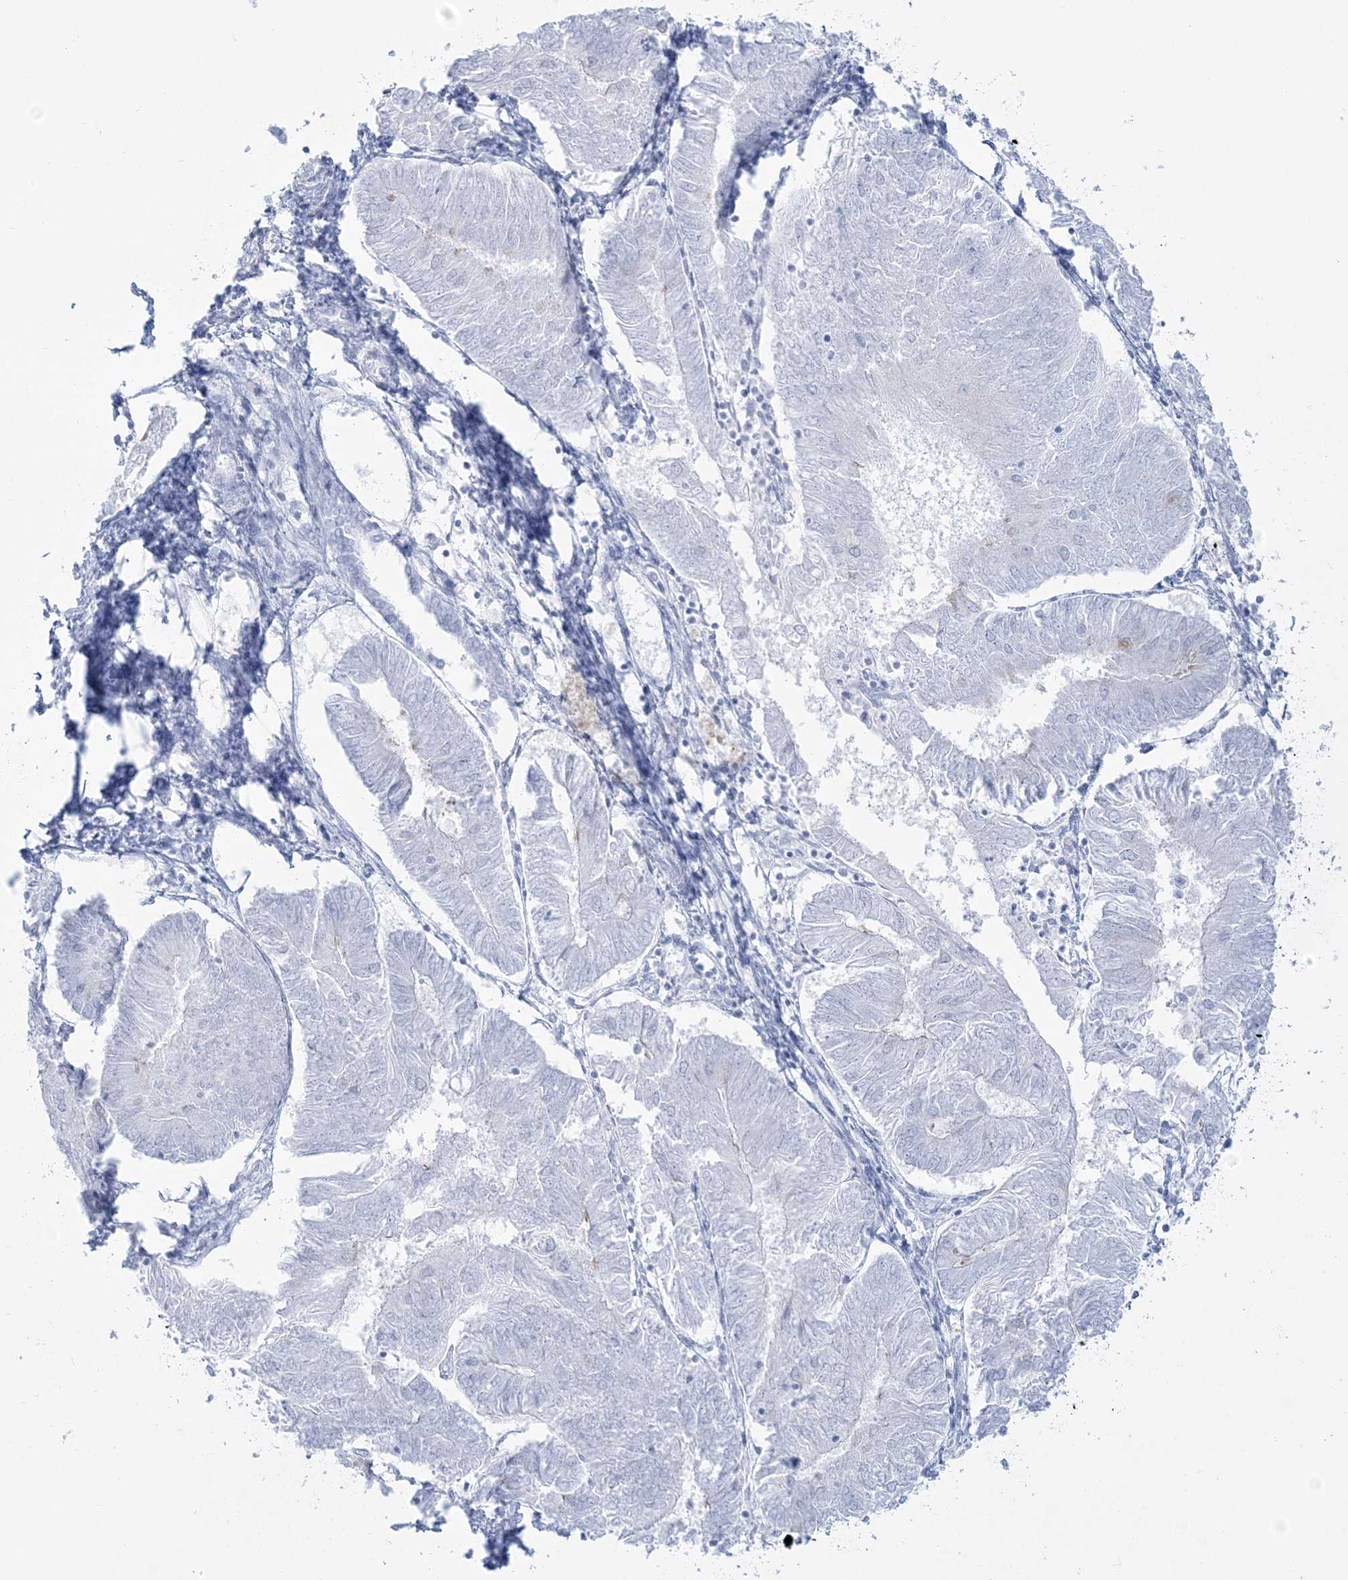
{"staining": {"intensity": "negative", "quantity": "none", "location": "none"}, "tissue": "endometrial cancer", "cell_type": "Tumor cells", "image_type": "cancer", "snomed": [{"axis": "morphology", "description": "Adenocarcinoma, NOS"}, {"axis": "topography", "description": "Endometrium"}], "caption": "The micrograph exhibits no staining of tumor cells in endometrial adenocarcinoma. The staining is performed using DAB (3,3'-diaminobenzidine) brown chromogen with nuclei counter-stained in using hematoxylin.", "gene": "ADGB", "patient": {"sex": "female", "age": 58}}